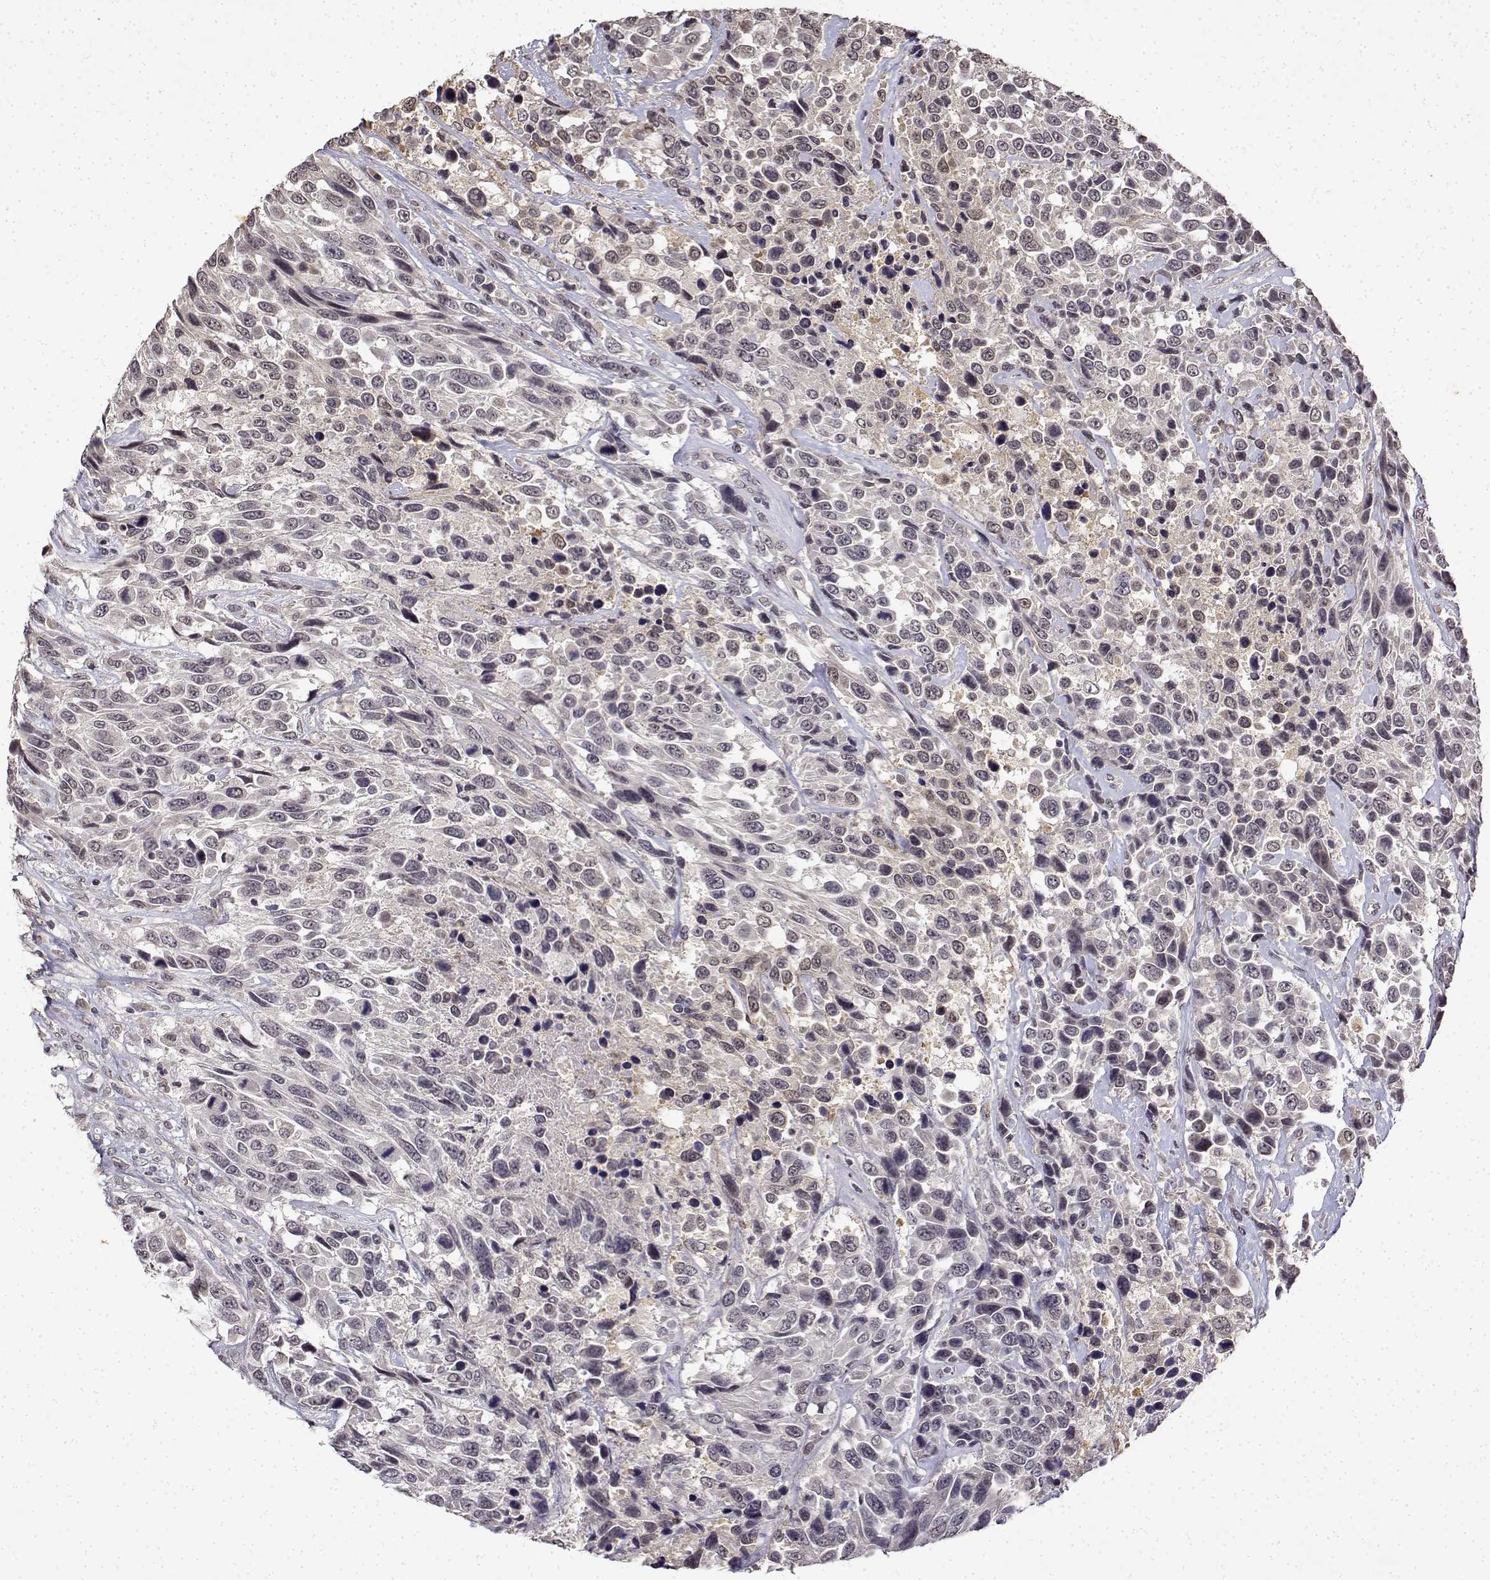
{"staining": {"intensity": "negative", "quantity": "none", "location": "none"}, "tissue": "urothelial cancer", "cell_type": "Tumor cells", "image_type": "cancer", "snomed": [{"axis": "morphology", "description": "Urothelial carcinoma, High grade"}, {"axis": "topography", "description": "Urinary bladder"}], "caption": "Immunohistochemistry (IHC) of high-grade urothelial carcinoma shows no staining in tumor cells. (Stains: DAB immunohistochemistry with hematoxylin counter stain, Microscopy: brightfield microscopy at high magnification).", "gene": "BDNF", "patient": {"sex": "female", "age": 70}}